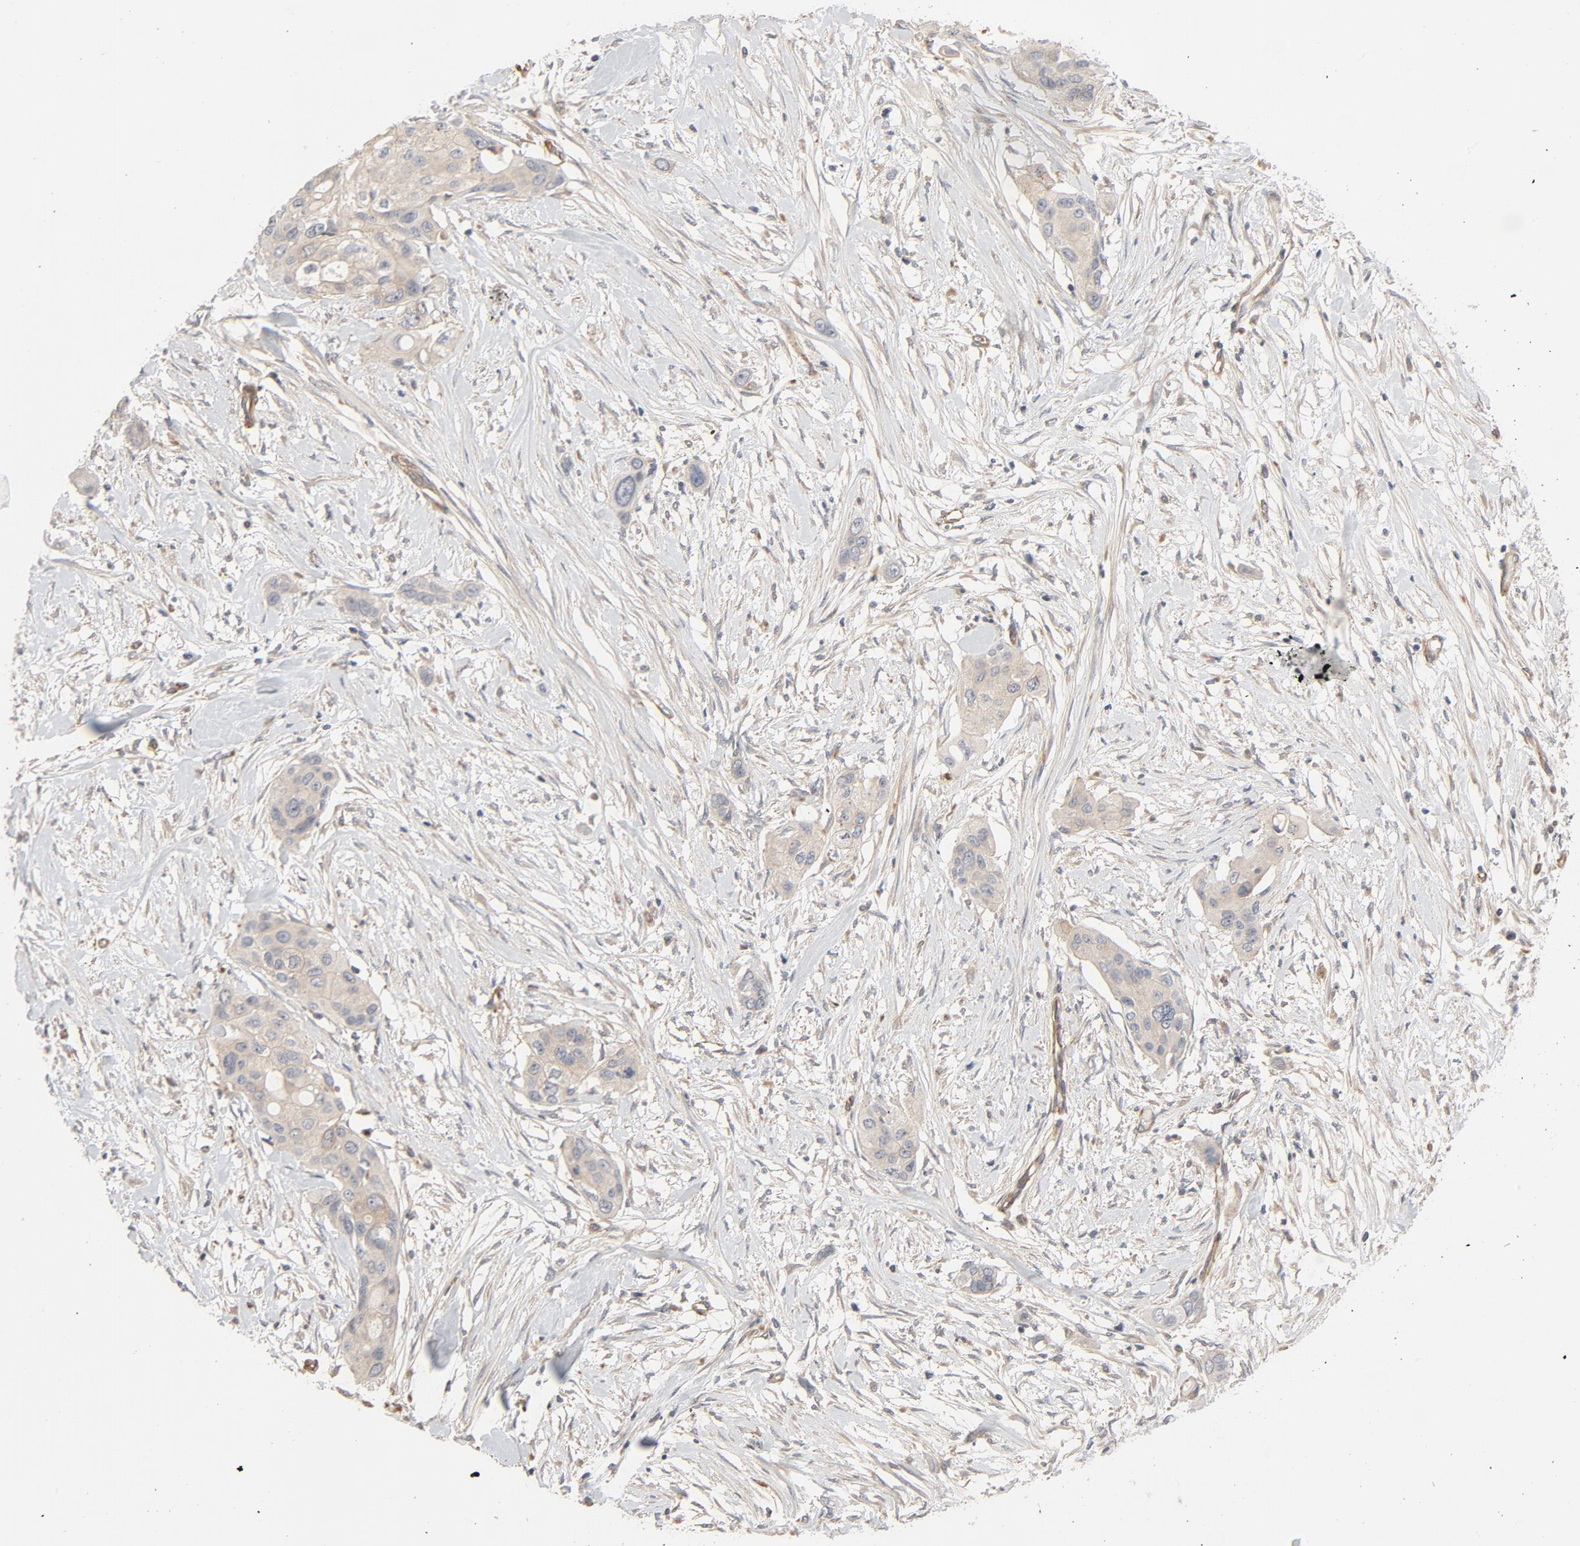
{"staining": {"intensity": "moderate", "quantity": ">75%", "location": "cytoplasmic/membranous"}, "tissue": "pancreatic cancer", "cell_type": "Tumor cells", "image_type": "cancer", "snomed": [{"axis": "morphology", "description": "Adenocarcinoma, NOS"}, {"axis": "topography", "description": "Pancreas"}], "caption": "Pancreatic cancer (adenocarcinoma) tissue displays moderate cytoplasmic/membranous positivity in approximately >75% of tumor cells", "gene": "TRIOBP", "patient": {"sex": "female", "age": 60}}